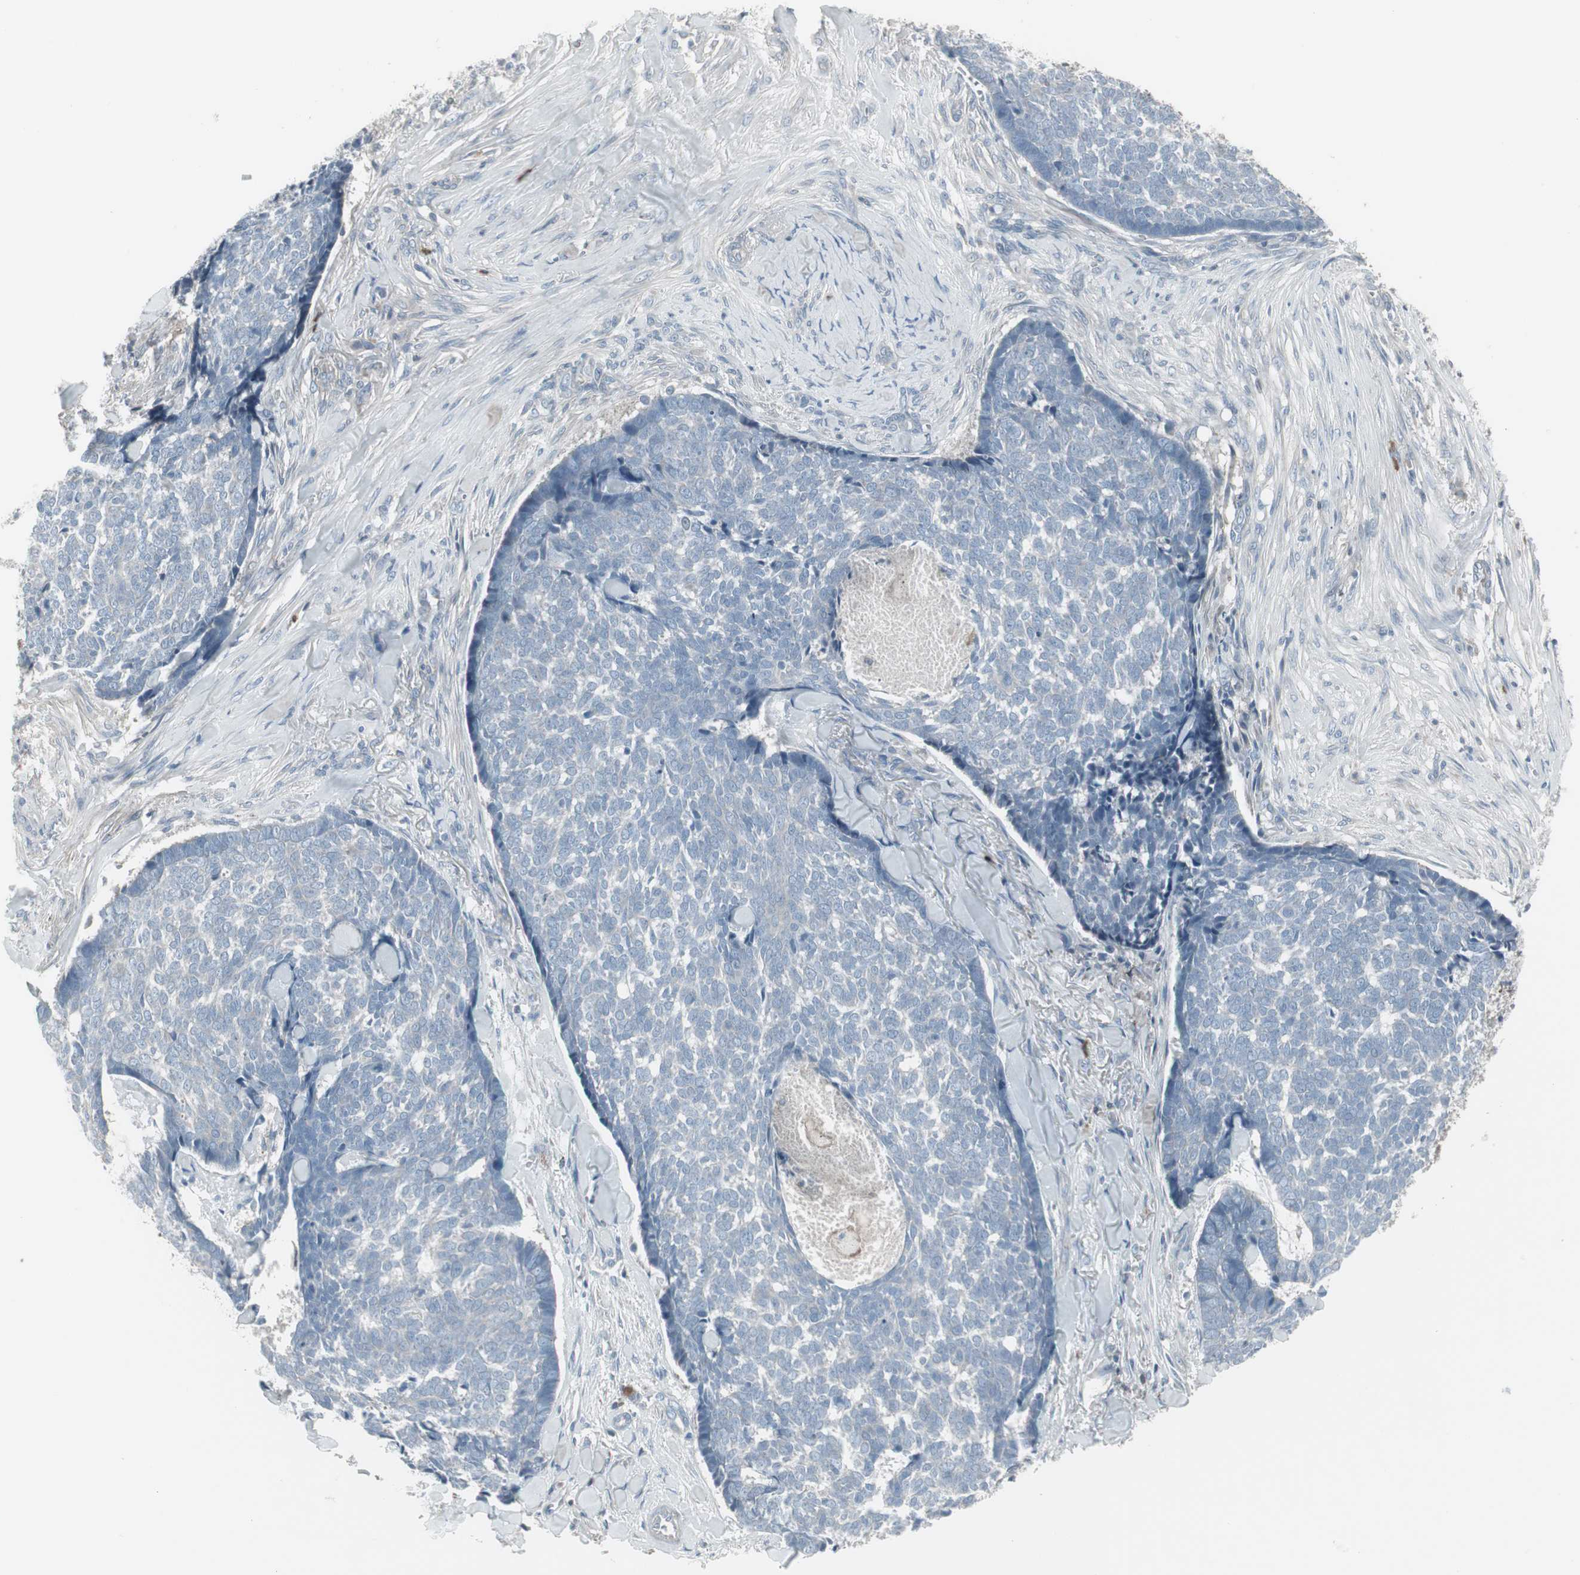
{"staining": {"intensity": "negative", "quantity": "none", "location": "none"}, "tissue": "skin cancer", "cell_type": "Tumor cells", "image_type": "cancer", "snomed": [{"axis": "morphology", "description": "Basal cell carcinoma"}, {"axis": "topography", "description": "Skin"}], "caption": "Tumor cells show no significant protein expression in skin cancer (basal cell carcinoma). Brightfield microscopy of immunohistochemistry stained with DAB (brown) and hematoxylin (blue), captured at high magnification.", "gene": "ZSCAN32", "patient": {"sex": "male", "age": 84}}